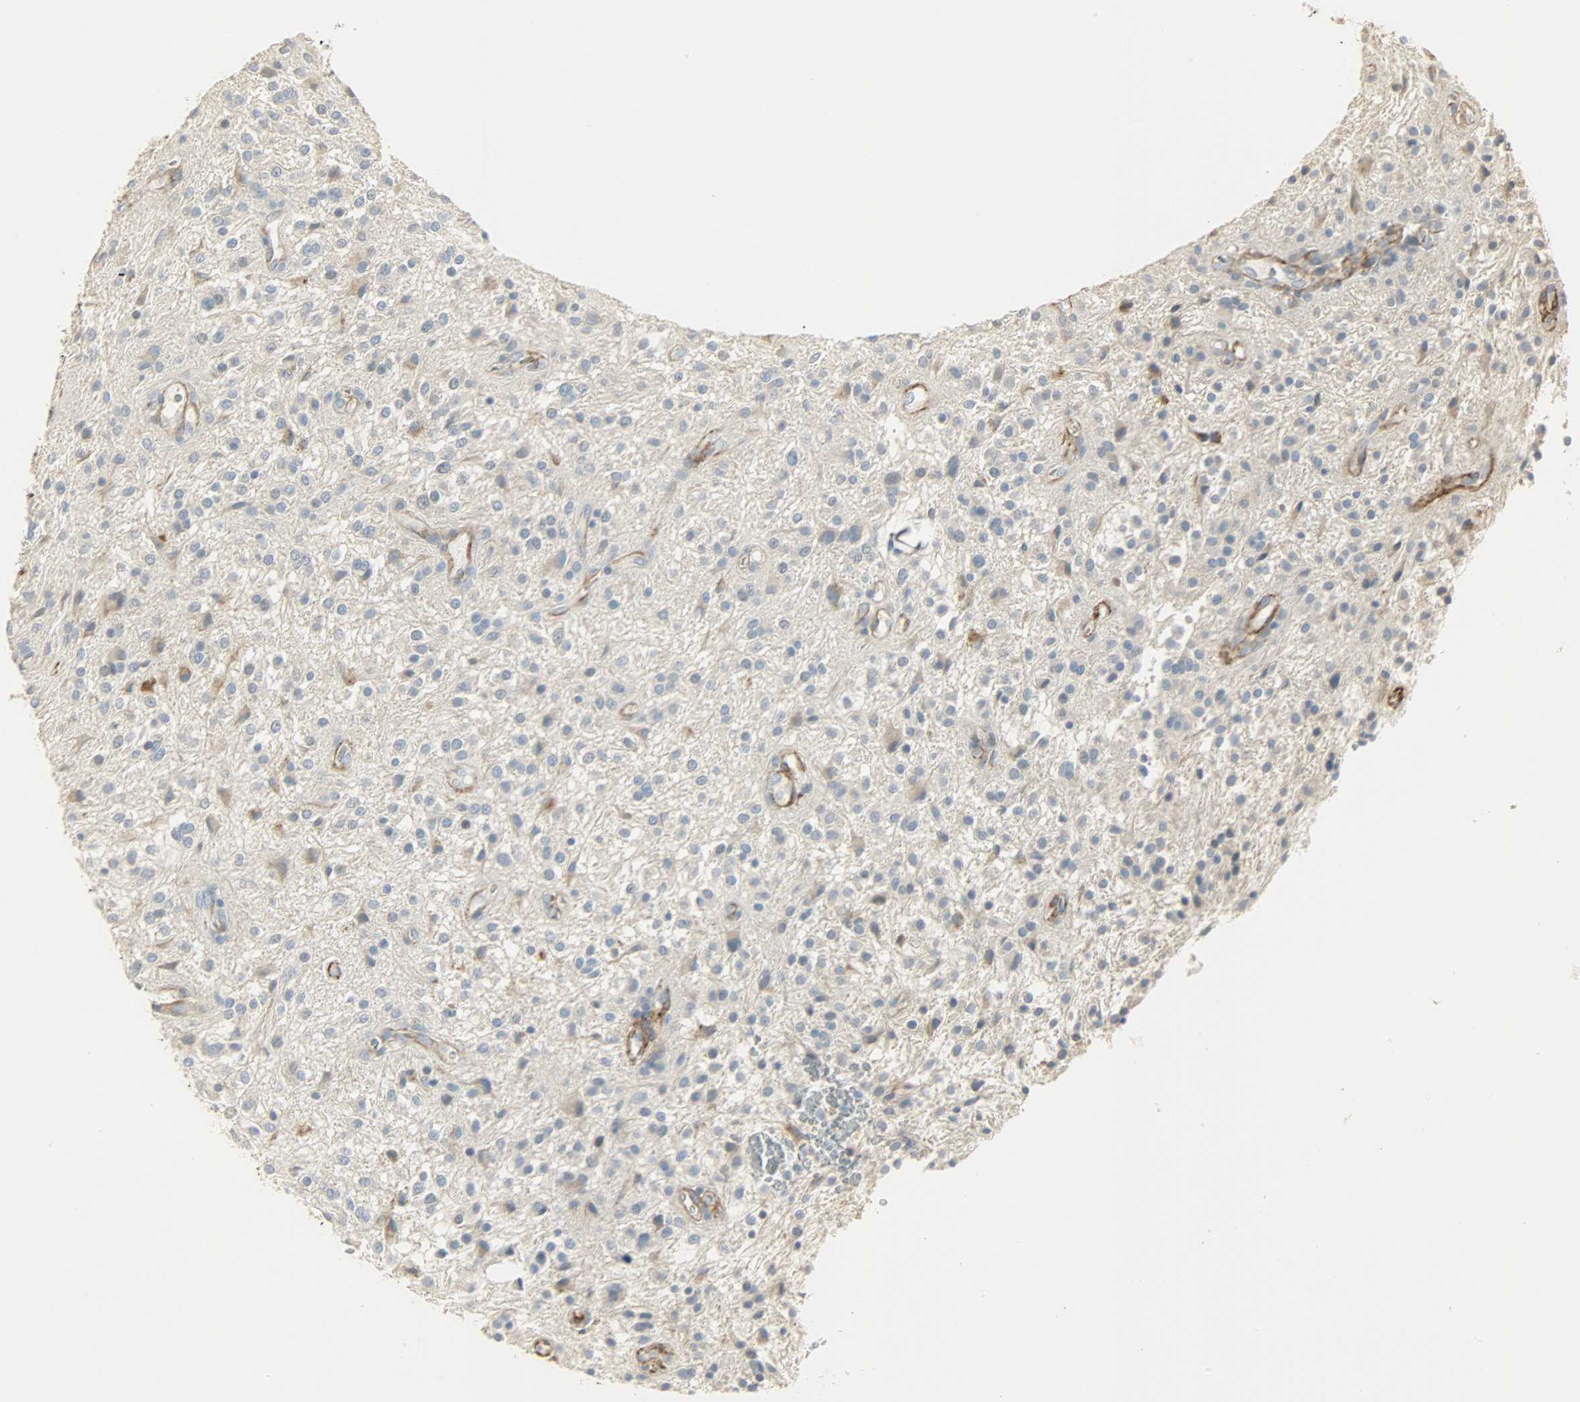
{"staining": {"intensity": "negative", "quantity": "none", "location": "none"}, "tissue": "glioma", "cell_type": "Tumor cells", "image_type": "cancer", "snomed": [{"axis": "morphology", "description": "Glioma, malignant, NOS"}, {"axis": "topography", "description": "Cerebellum"}], "caption": "Immunohistochemistry photomicrograph of glioma stained for a protein (brown), which reveals no expression in tumor cells.", "gene": "ENPEP", "patient": {"sex": "female", "age": 10}}